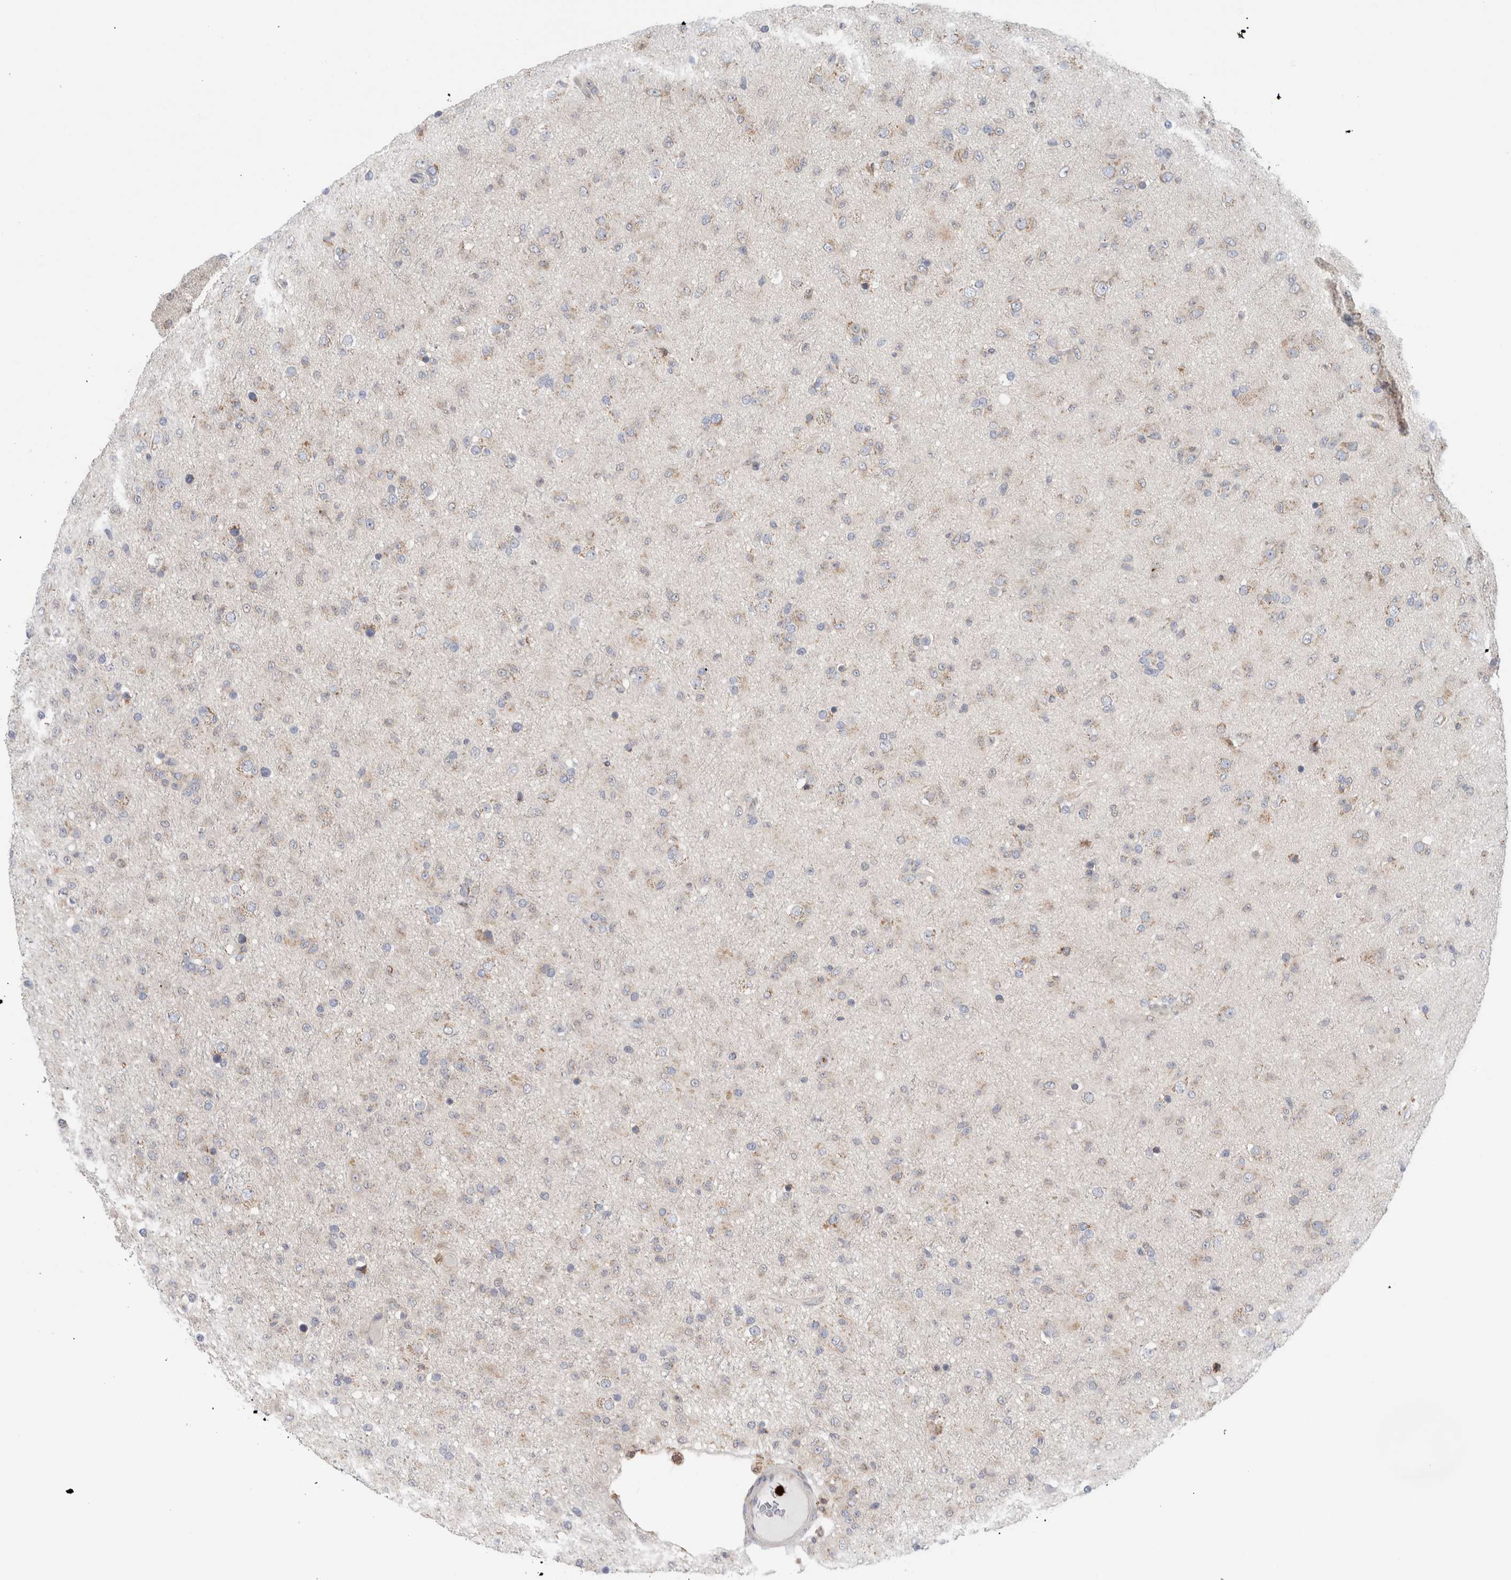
{"staining": {"intensity": "negative", "quantity": "none", "location": "none"}, "tissue": "glioma", "cell_type": "Tumor cells", "image_type": "cancer", "snomed": [{"axis": "morphology", "description": "Glioma, malignant, Low grade"}, {"axis": "topography", "description": "Brain"}], "caption": "Immunohistochemical staining of human low-grade glioma (malignant) demonstrates no significant positivity in tumor cells.", "gene": "P4HA1", "patient": {"sex": "male", "age": 65}}